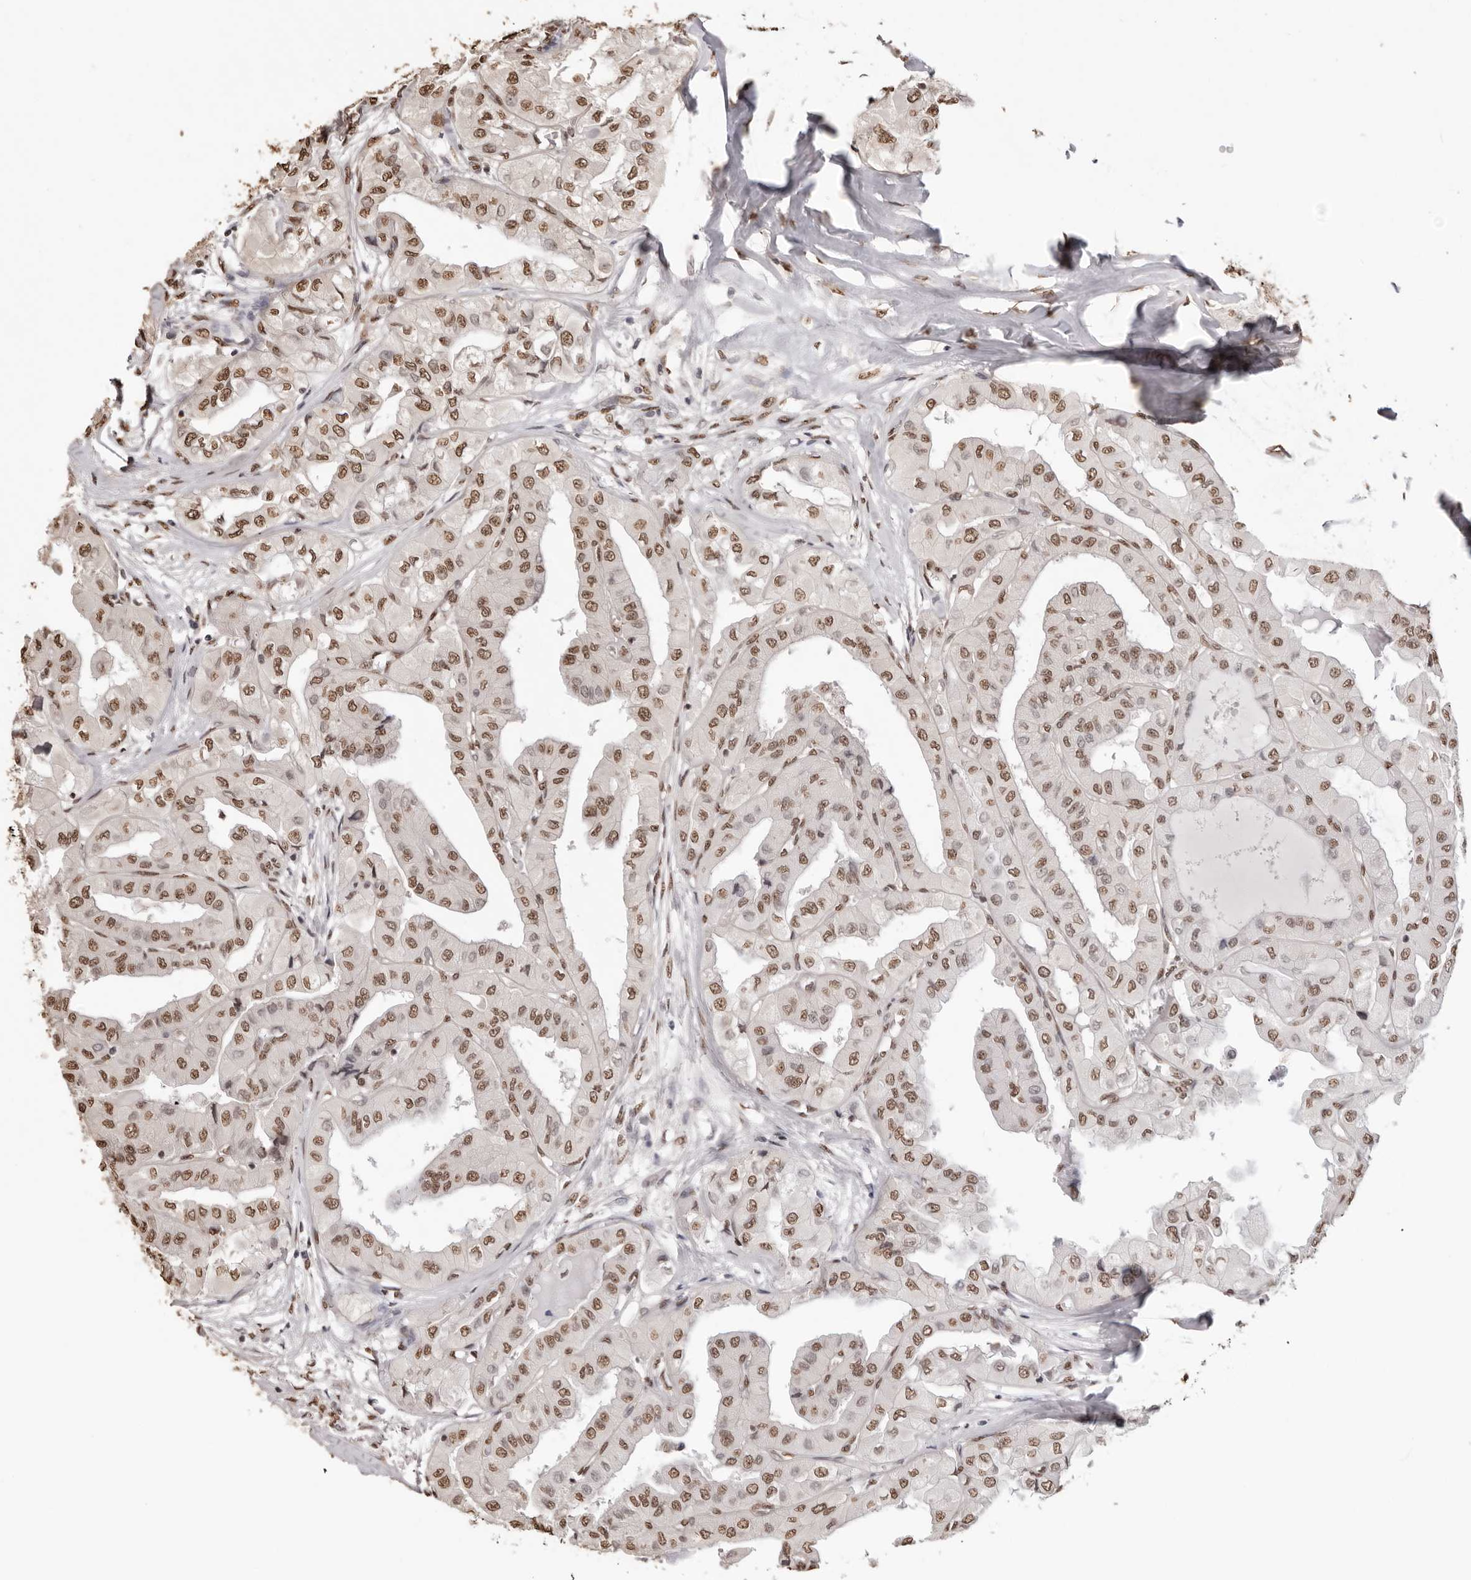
{"staining": {"intensity": "moderate", "quantity": ">75%", "location": "nuclear"}, "tissue": "thyroid cancer", "cell_type": "Tumor cells", "image_type": "cancer", "snomed": [{"axis": "morphology", "description": "Papillary adenocarcinoma, NOS"}, {"axis": "topography", "description": "Thyroid gland"}], "caption": "Immunohistochemistry staining of papillary adenocarcinoma (thyroid), which displays medium levels of moderate nuclear positivity in about >75% of tumor cells indicating moderate nuclear protein expression. The staining was performed using DAB (3,3'-diaminobenzidine) (brown) for protein detection and nuclei were counterstained in hematoxylin (blue).", "gene": "OLIG3", "patient": {"sex": "female", "age": 59}}